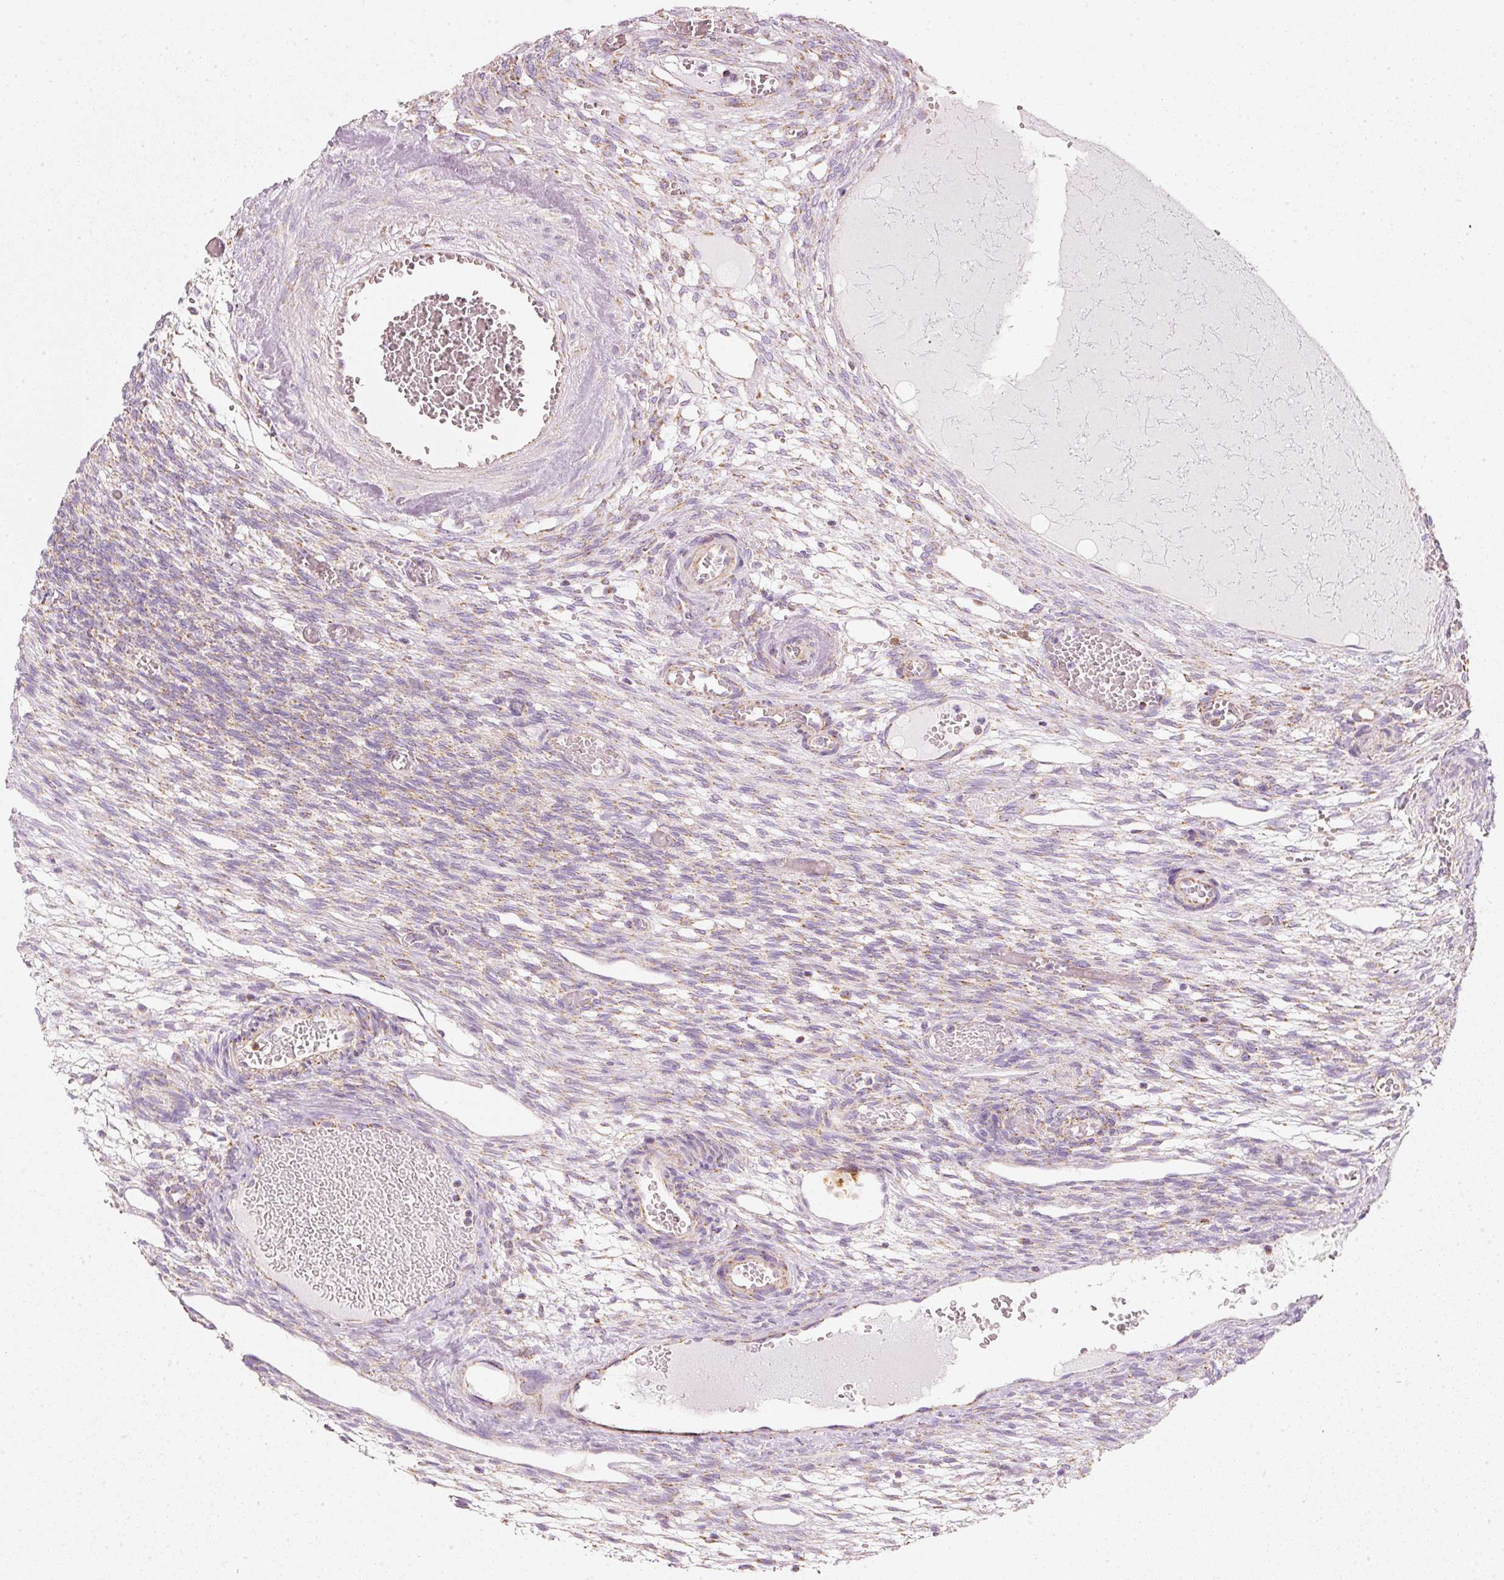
{"staining": {"intensity": "moderate", "quantity": ">75%", "location": "cytoplasmic/membranous"}, "tissue": "ovary", "cell_type": "Follicle cells", "image_type": "normal", "snomed": [{"axis": "morphology", "description": "Normal tissue, NOS"}, {"axis": "topography", "description": "Ovary"}], "caption": "The photomicrograph demonstrates immunohistochemical staining of normal ovary. There is moderate cytoplasmic/membranous staining is identified in approximately >75% of follicle cells. (IHC, brightfield microscopy, high magnification).", "gene": "DUT", "patient": {"sex": "female", "age": 67}}